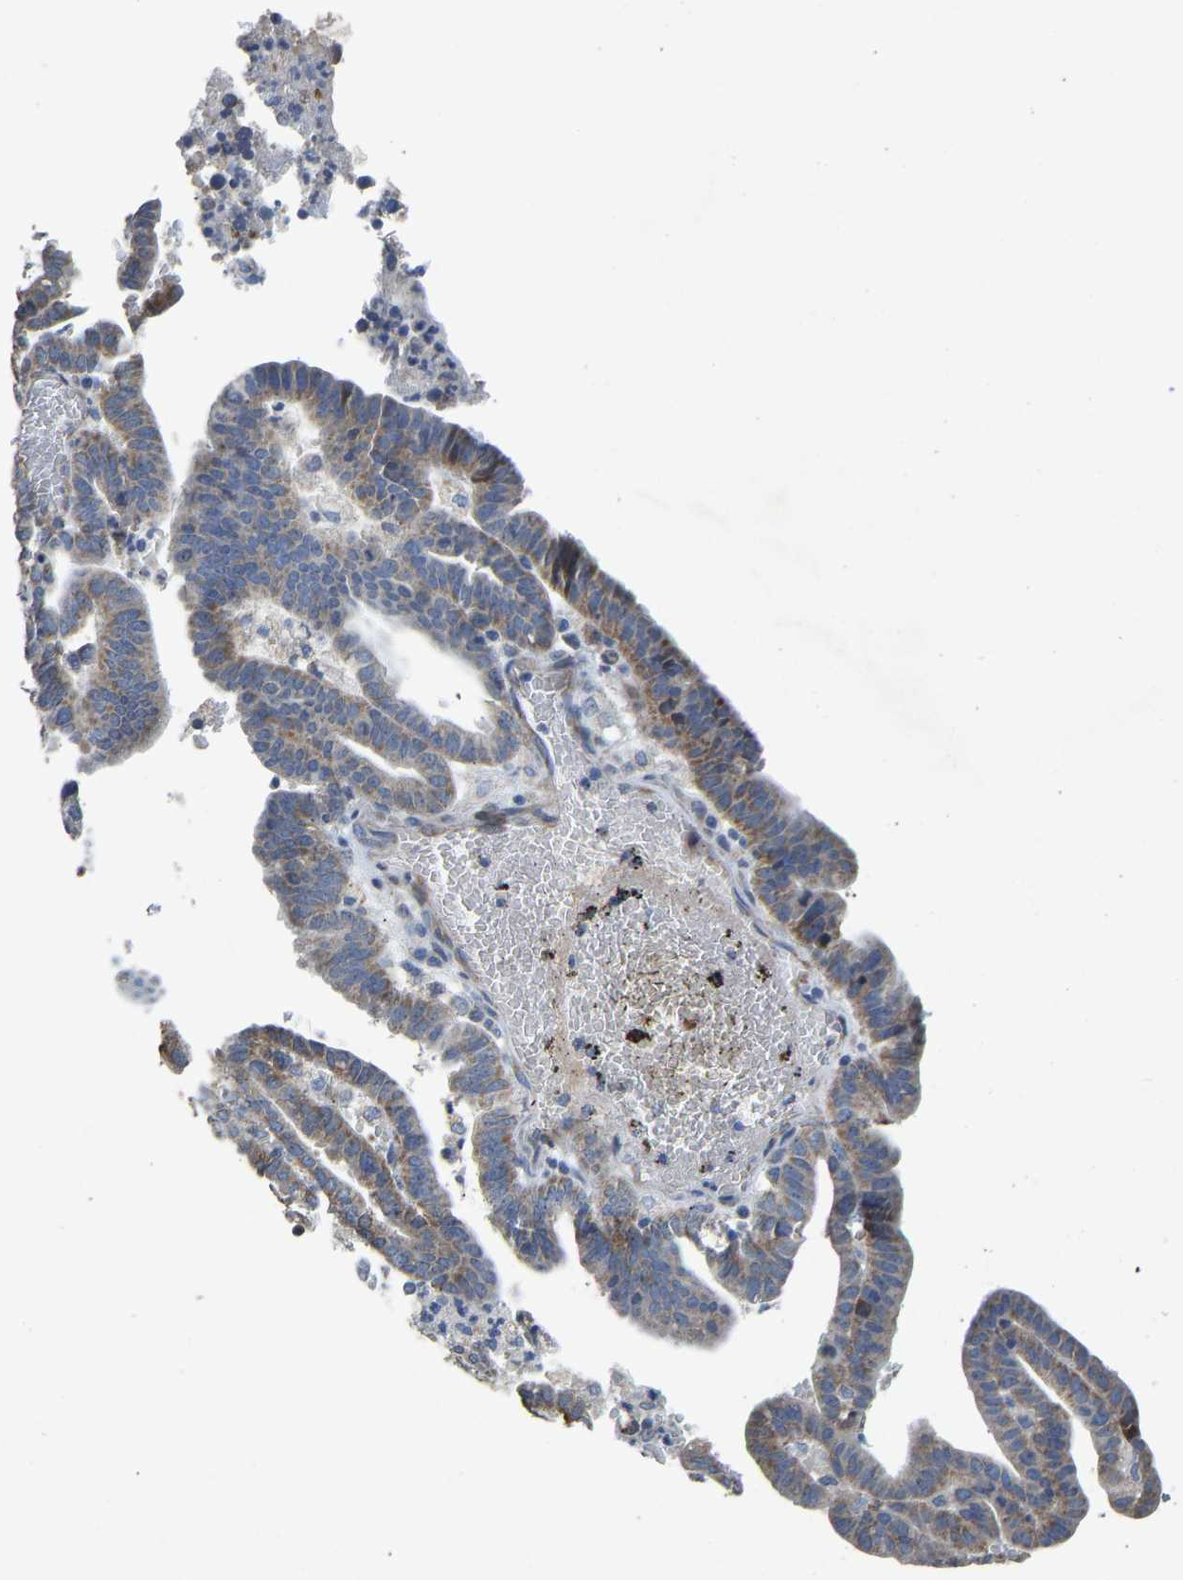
{"staining": {"intensity": "moderate", "quantity": "25%-75%", "location": "cytoplasmic/membranous"}, "tissue": "endometrial cancer", "cell_type": "Tumor cells", "image_type": "cancer", "snomed": [{"axis": "morphology", "description": "Adenocarcinoma, NOS"}, {"axis": "topography", "description": "Uterus"}], "caption": "Tumor cells show medium levels of moderate cytoplasmic/membranous expression in approximately 25%-75% of cells in endometrial cancer.", "gene": "TMEM150A", "patient": {"sex": "female", "age": 83}}